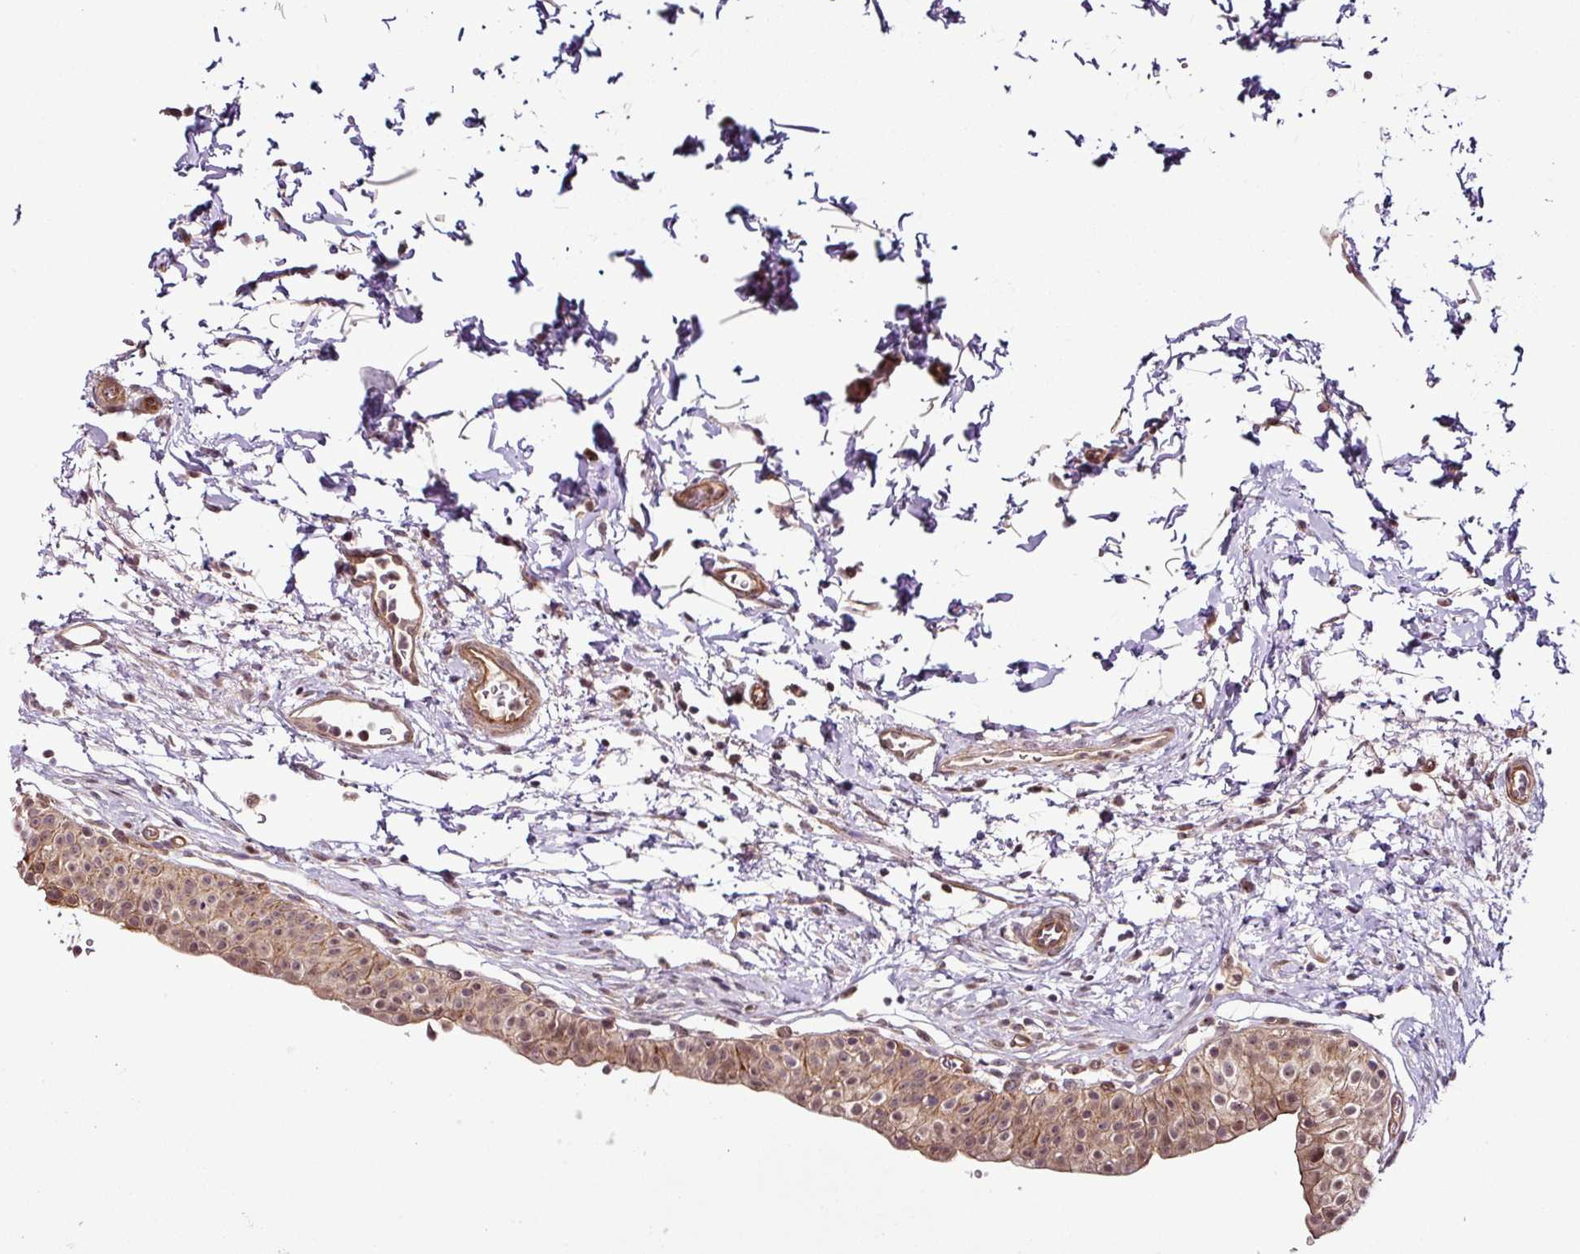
{"staining": {"intensity": "moderate", "quantity": ">75%", "location": "cytoplasmic/membranous,nuclear"}, "tissue": "urinary bladder", "cell_type": "Urothelial cells", "image_type": "normal", "snomed": [{"axis": "morphology", "description": "Normal tissue, NOS"}, {"axis": "topography", "description": "Urinary bladder"}, {"axis": "topography", "description": "Peripheral nerve tissue"}], "caption": "Moderate cytoplasmic/membranous,nuclear protein staining is identified in approximately >75% of urothelial cells in urinary bladder. (DAB (3,3'-diaminobenzidine) IHC, brown staining for protein, blue staining for nuclei).", "gene": "DCAF13", "patient": {"sex": "male", "age": 55}}